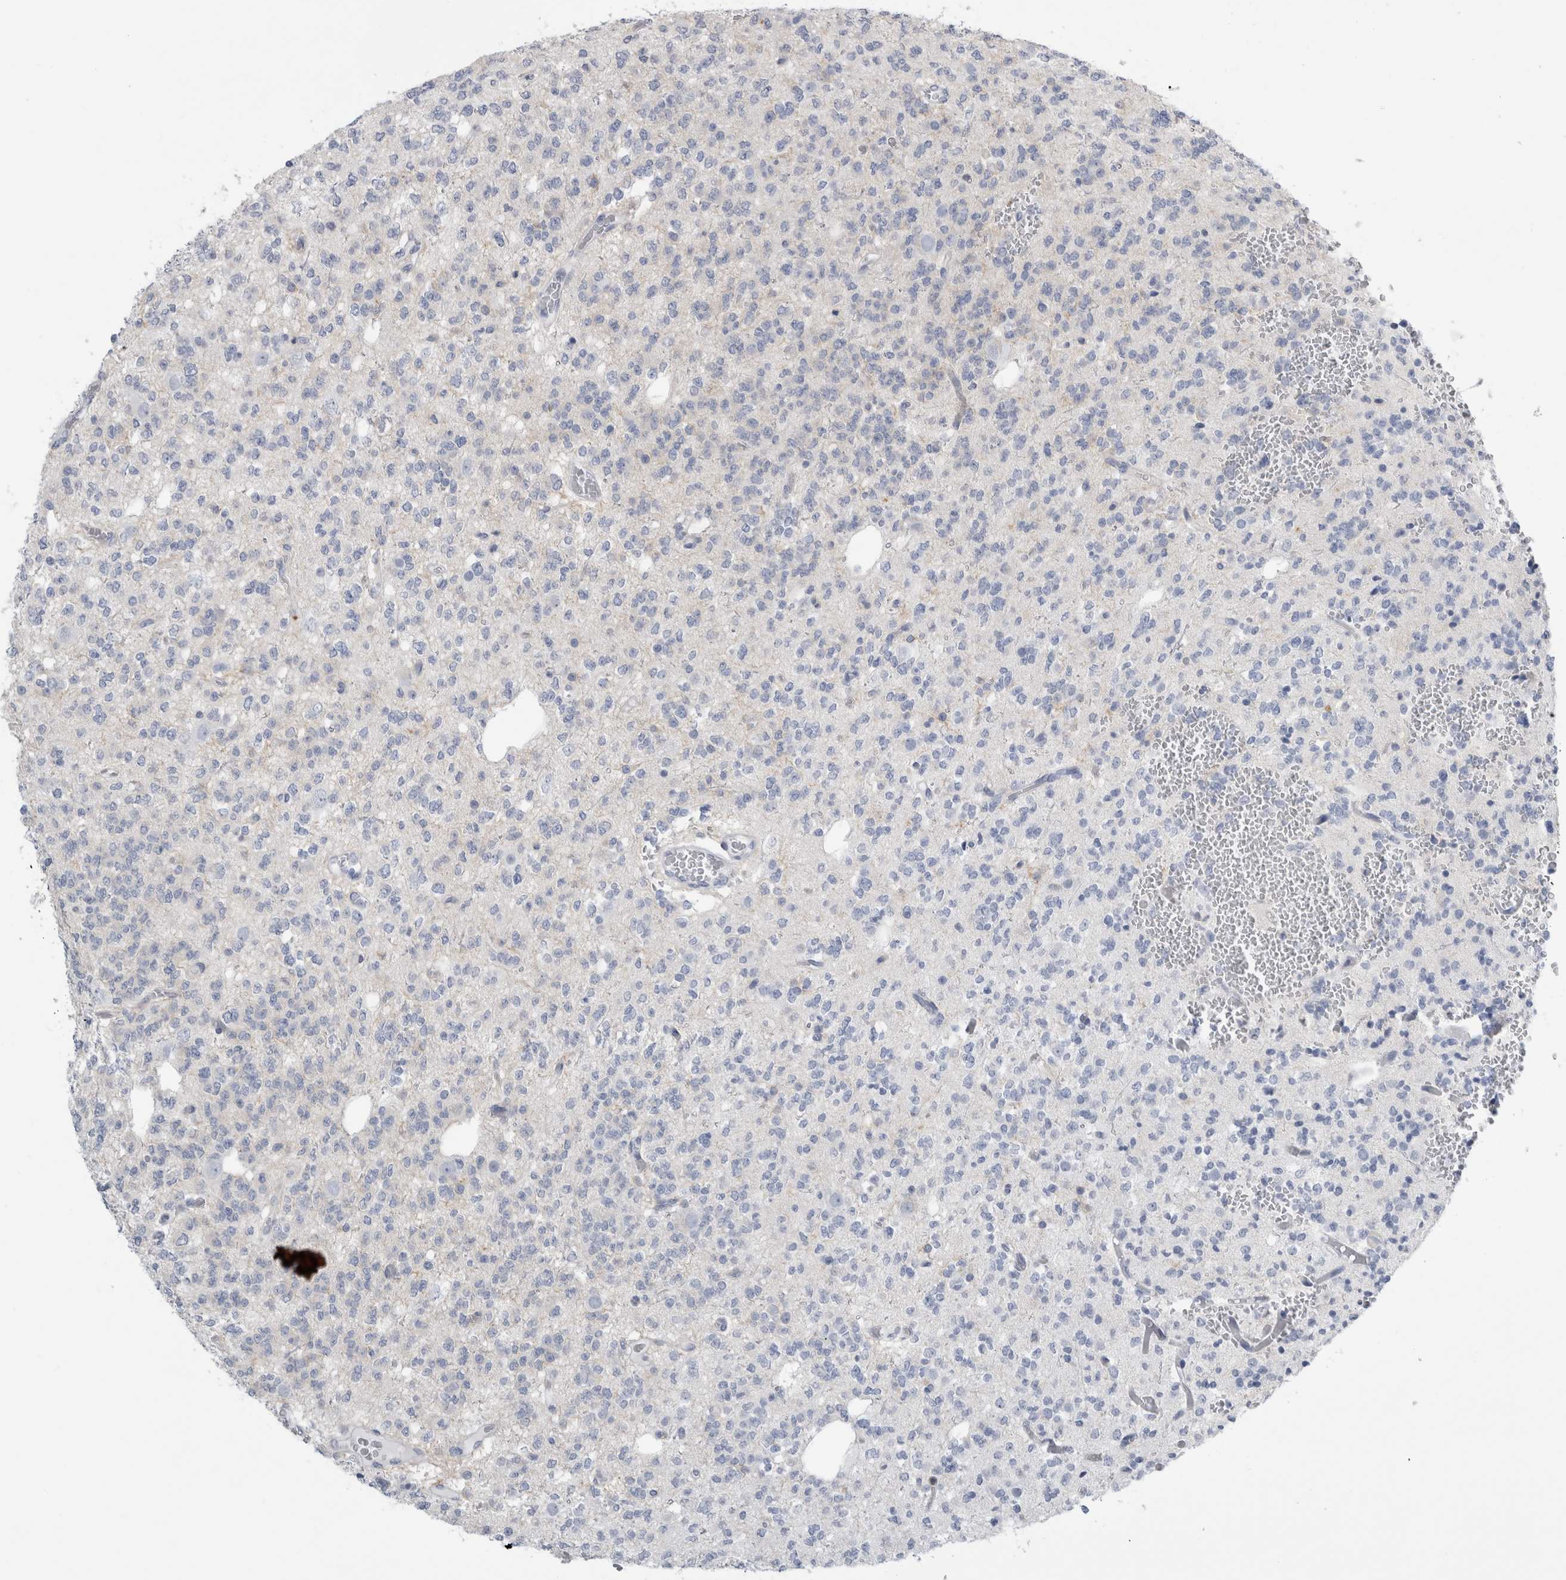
{"staining": {"intensity": "negative", "quantity": "none", "location": "none"}, "tissue": "glioma", "cell_type": "Tumor cells", "image_type": "cancer", "snomed": [{"axis": "morphology", "description": "Glioma, malignant, Low grade"}, {"axis": "topography", "description": "Brain"}], "caption": "DAB immunohistochemical staining of glioma reveals no significant expression in tumor cells.", "gene": "ANKFY1", "patient": {"sex": "male", "age": 38}}